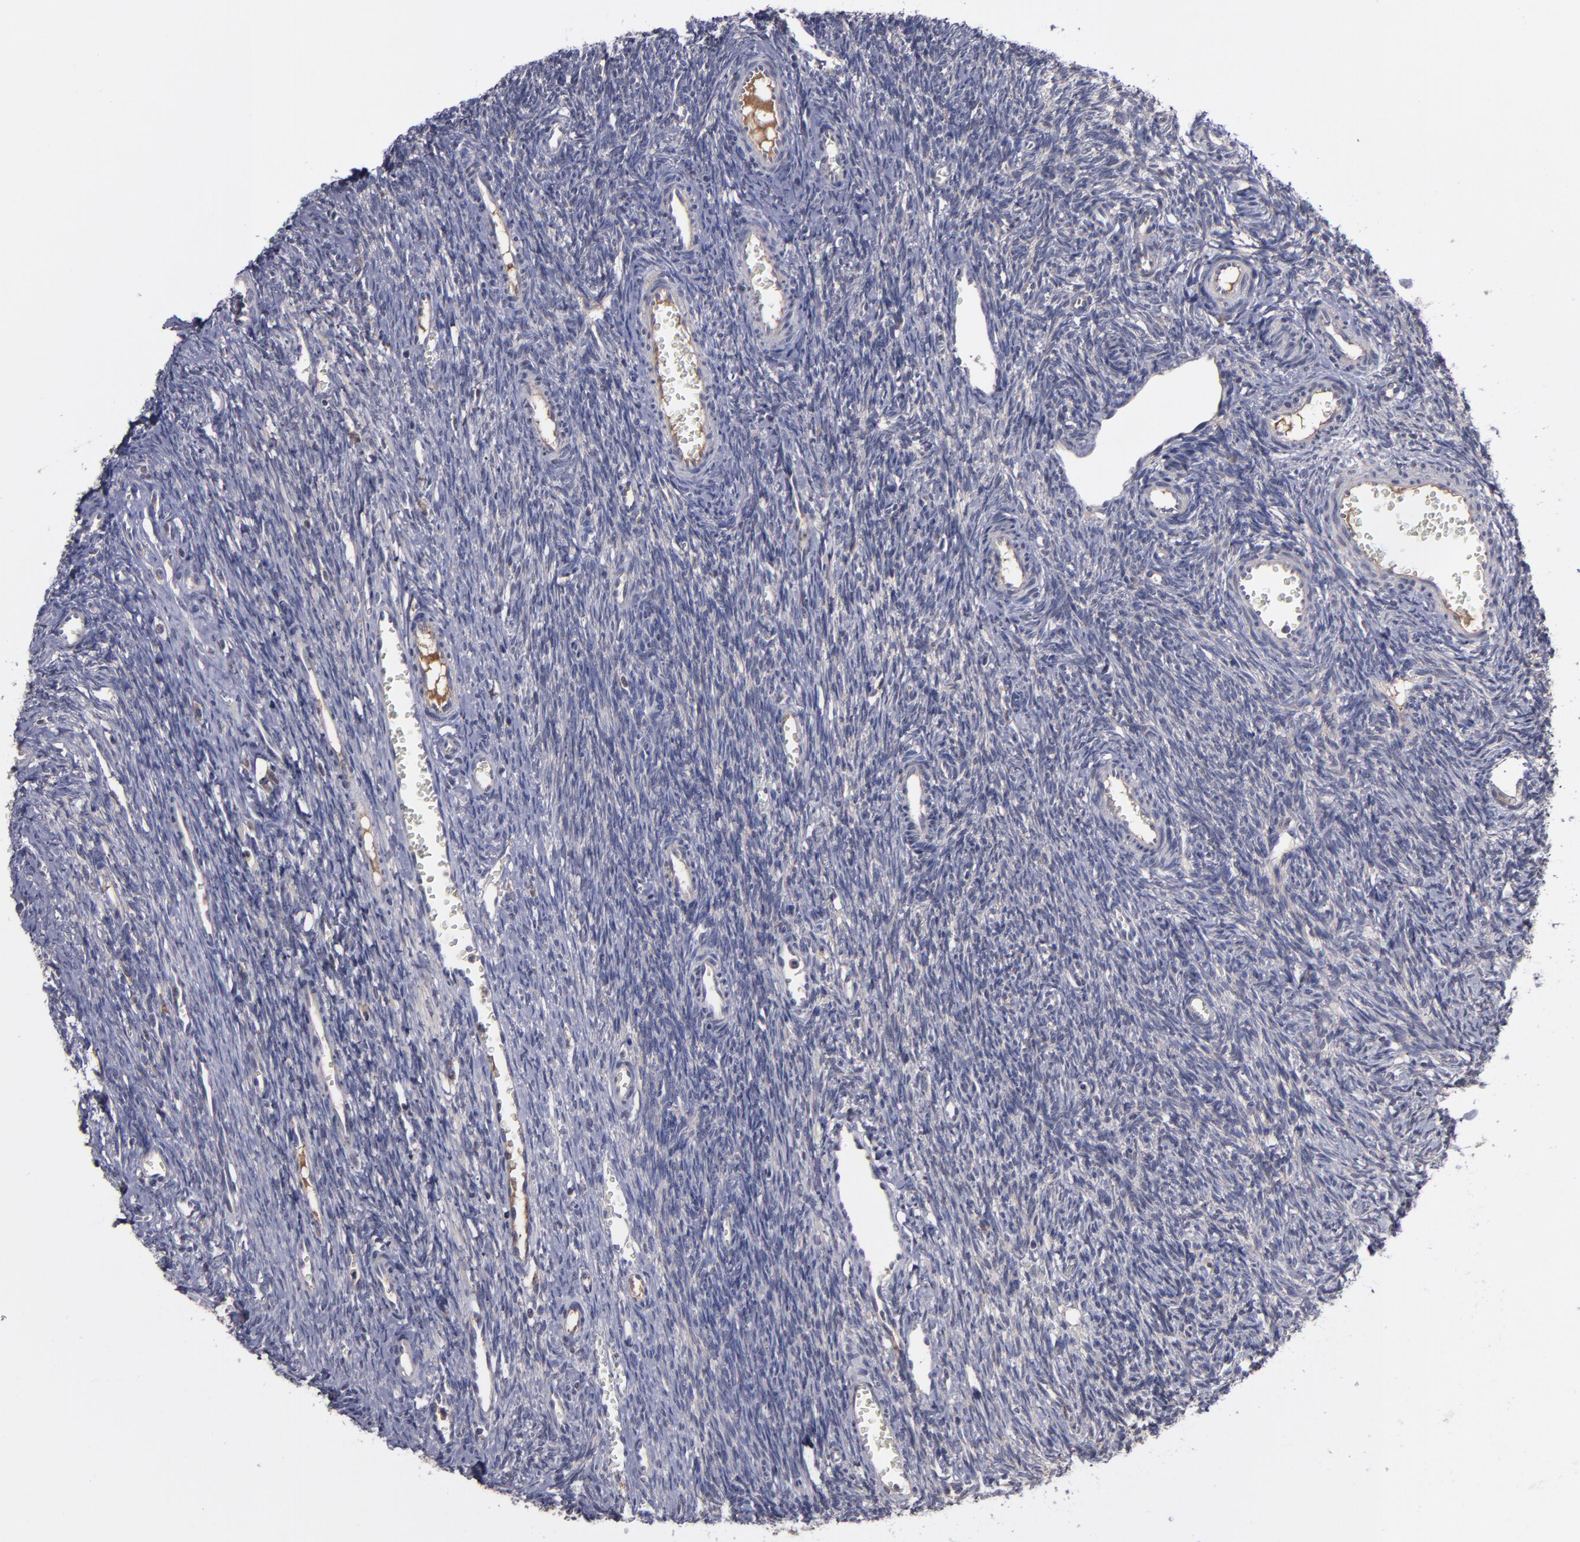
{"staining": {"intensity": "negative", "quantity": "none", "location": "none"}, "tissue": "ovary", "cell_type": "Ovarian stroma cells", "image_type": "normal", "snomed": [{"axis": "morphology", "description": "Normal tissue, NOS"}, {"axis": "topography", "description": "Ovary"}], "caption": "High power microscopy photomicrograph of an immunohistochemistry image of benign ovary, revealing no significant expression in ovarian stroma cells. (Stains: DAB immunohistochemistry with hematoxylin counter stain, Microscopy: brightfield microscopy at high magnification).", "gene": "MMP11", "patient": {"sex": "female", "age": 39}}